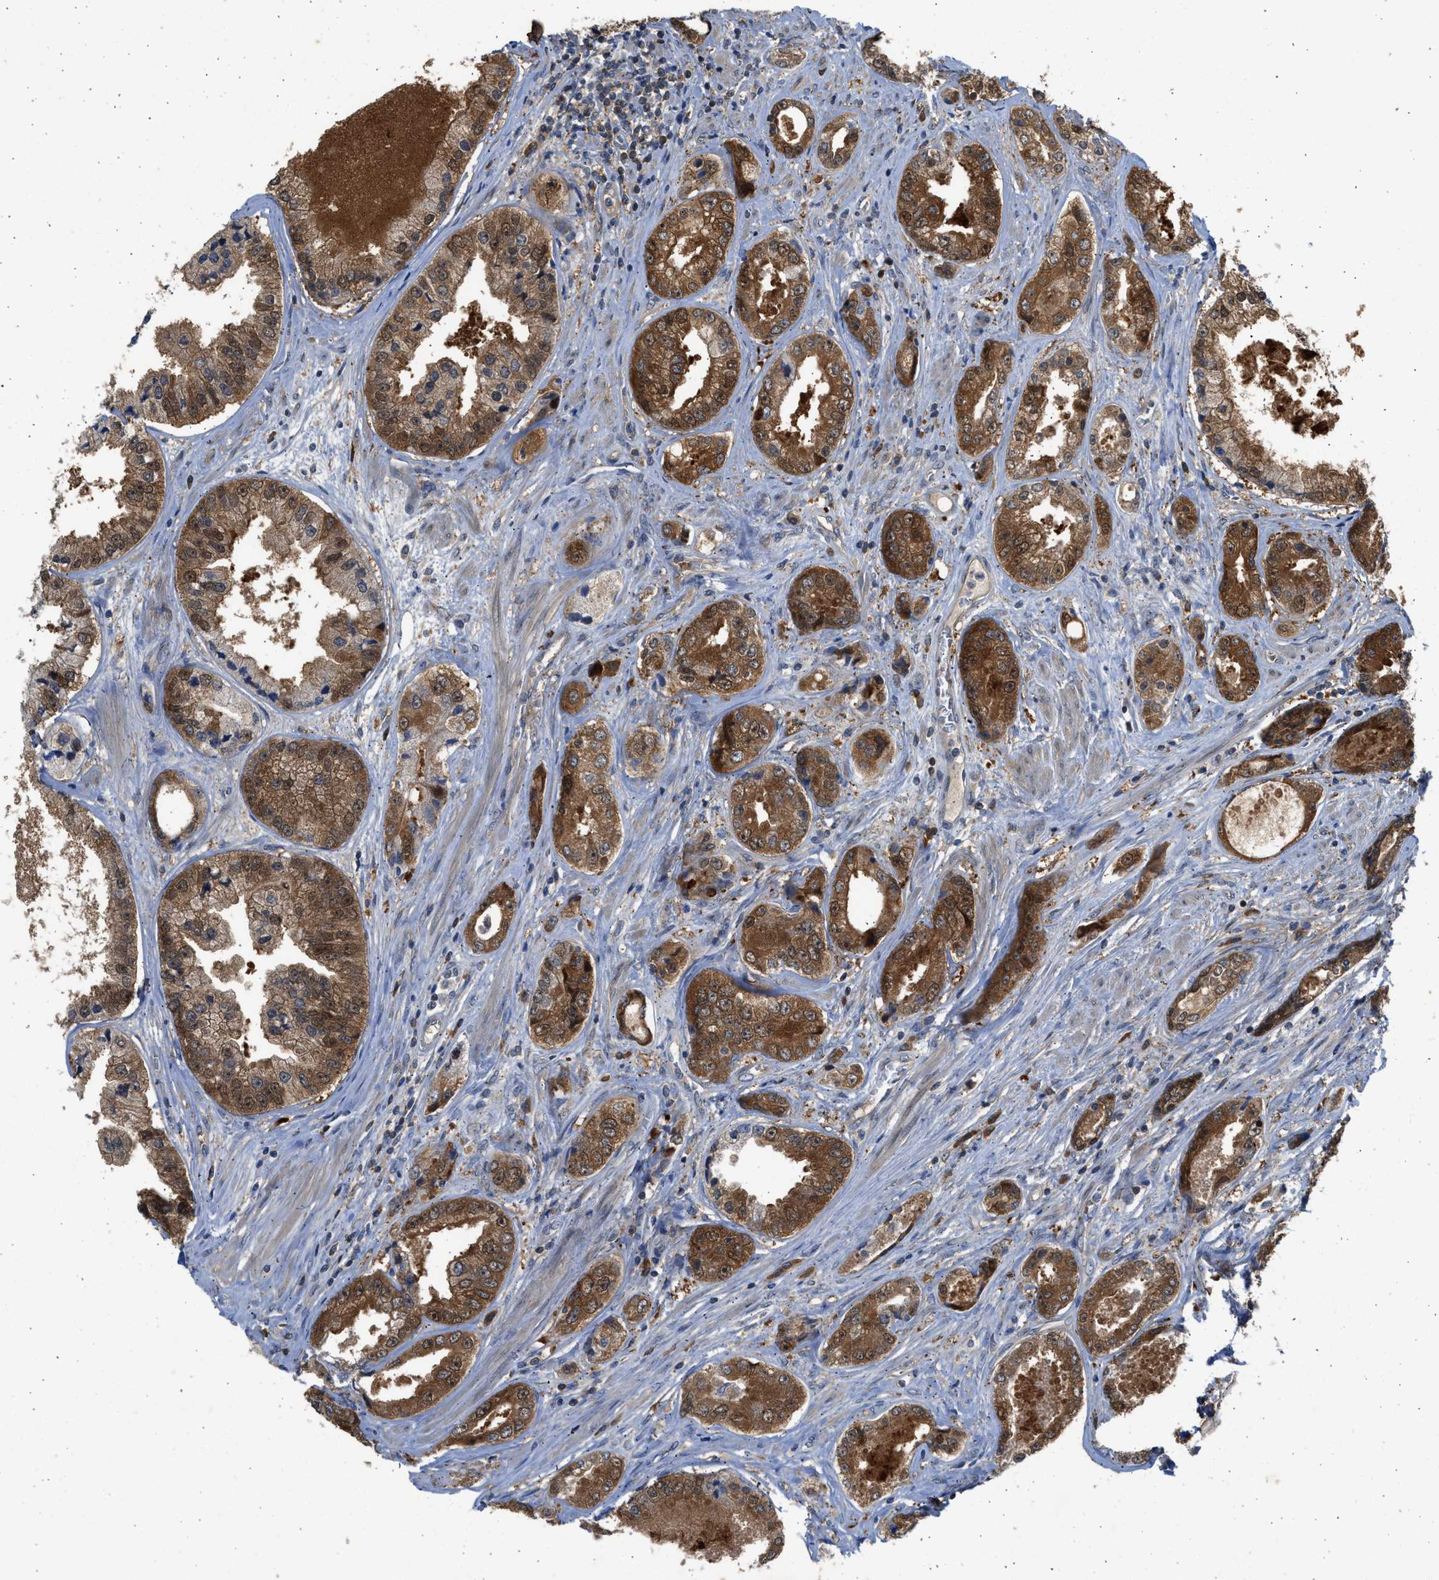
{"staining": {"intensity": "moderate", "quantity": ">75%", "location": "cytoplasmic/membranous"}, "tissue": "prostate cancer", "cell_type": "Tumor cells", "image_type": "cancer", "snomed": [{"axis": "morphology", "description": "Adenocarcinoma, High grade"}, {"axis": "topography", "description": "Prostate"}], "caption": "Tumor cells demonstrate moderate cytoplasmic/membranous staining in about >75% of cells in prostate cancer (high-grade adenocarcinoma).", "gene": "MAPK7", "patient": {"sex": "male", "age": 61}}